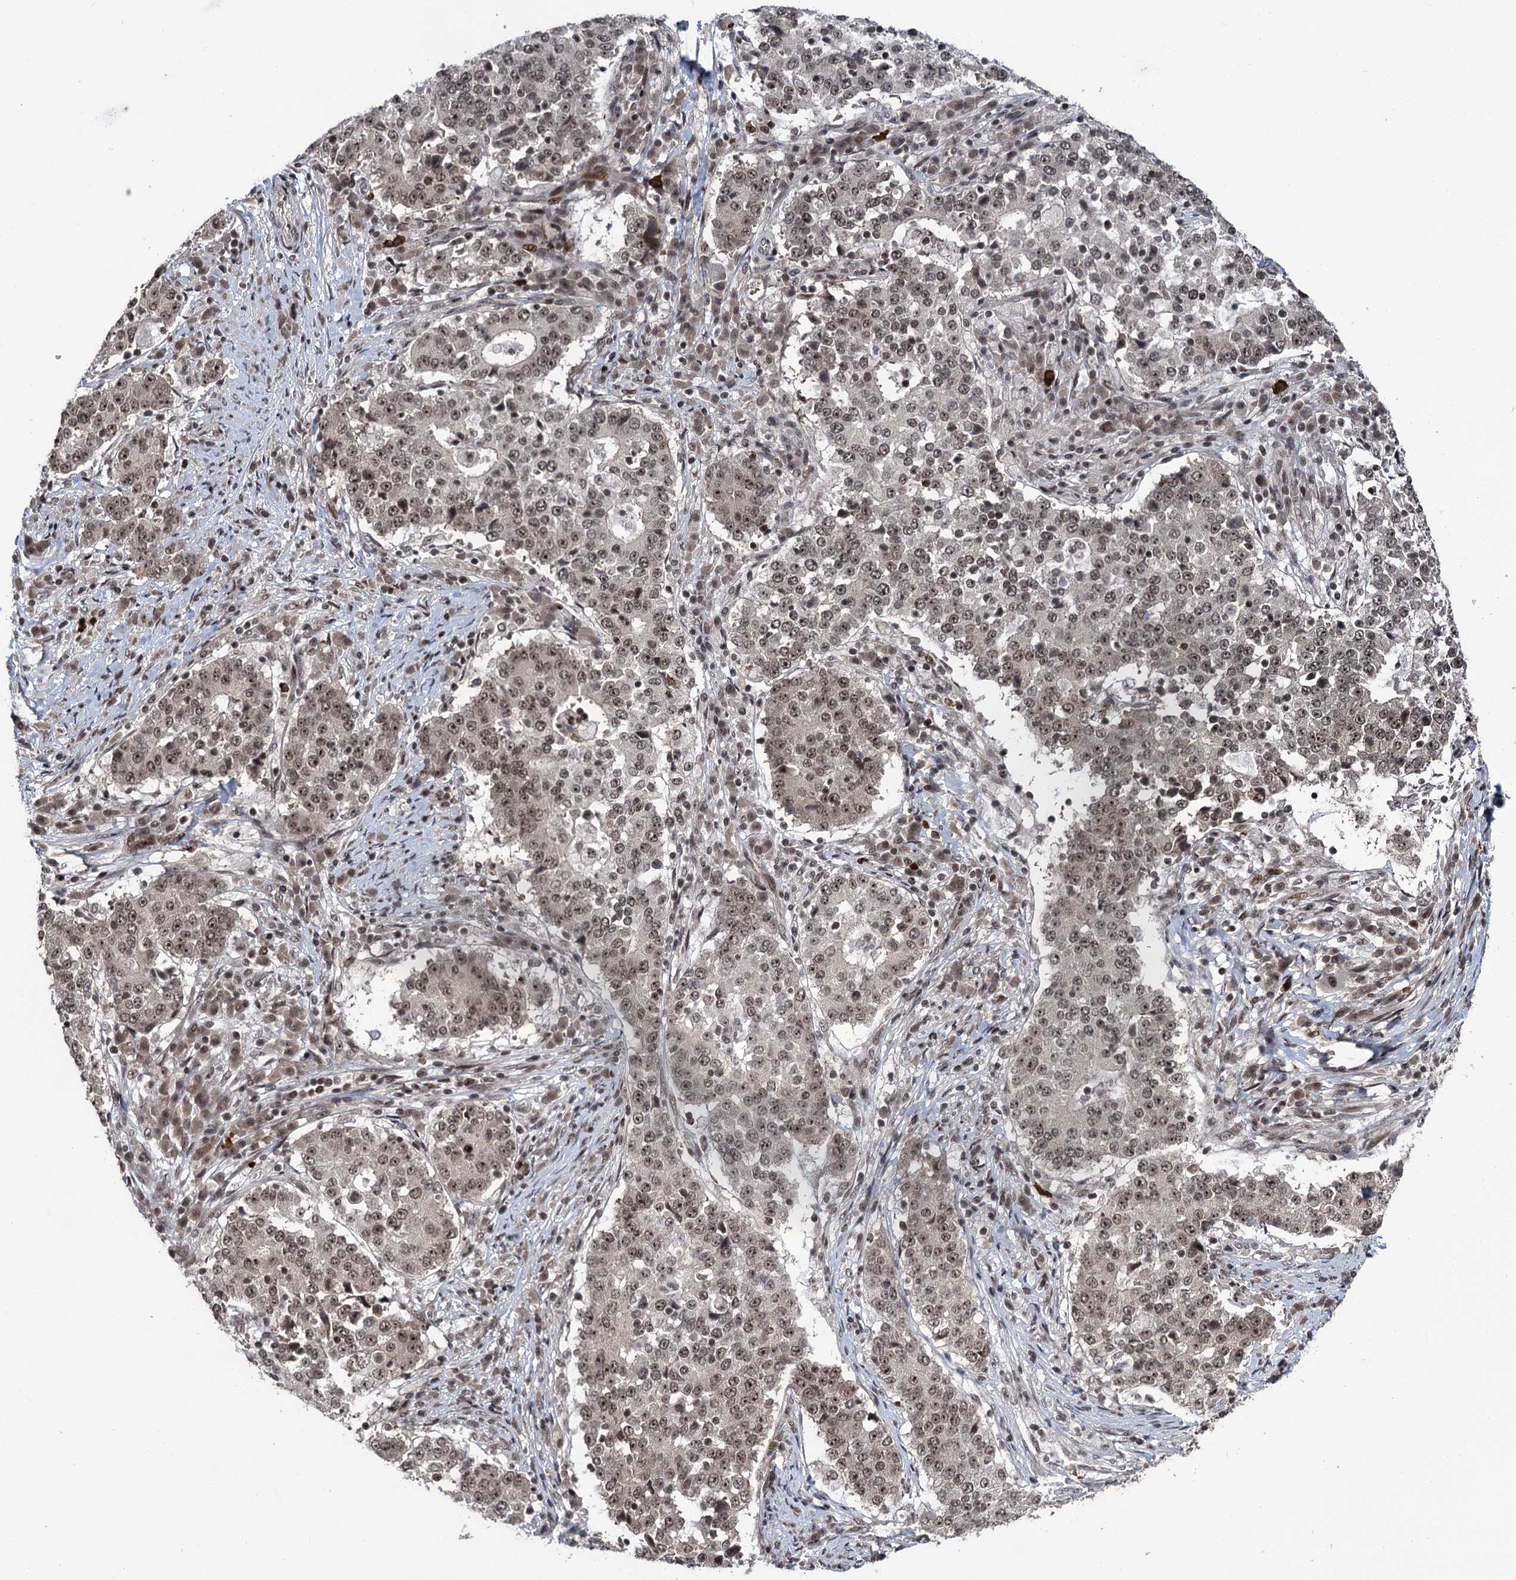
{"staining": {"intensity": "moderate", "quantity": ">75%", "location": "nuclear"}, "tissue": "stomach cancer", "cell_type": "Tumor cells", "image_type": "cancer", "snomed": [{"axis": "morphology", "description": "Adenocarcinoma, NOS"}, {"axis": "topography", "description": "Stomach"}], "caption": "About >75% of tumor cells in human stomach adenocarcinoma reveal moderate nuclear protein staining as visualized by brown immunohistochemical staining.", "gene": "ZNF169", "patient": {"sex": "male", "age": 59}}